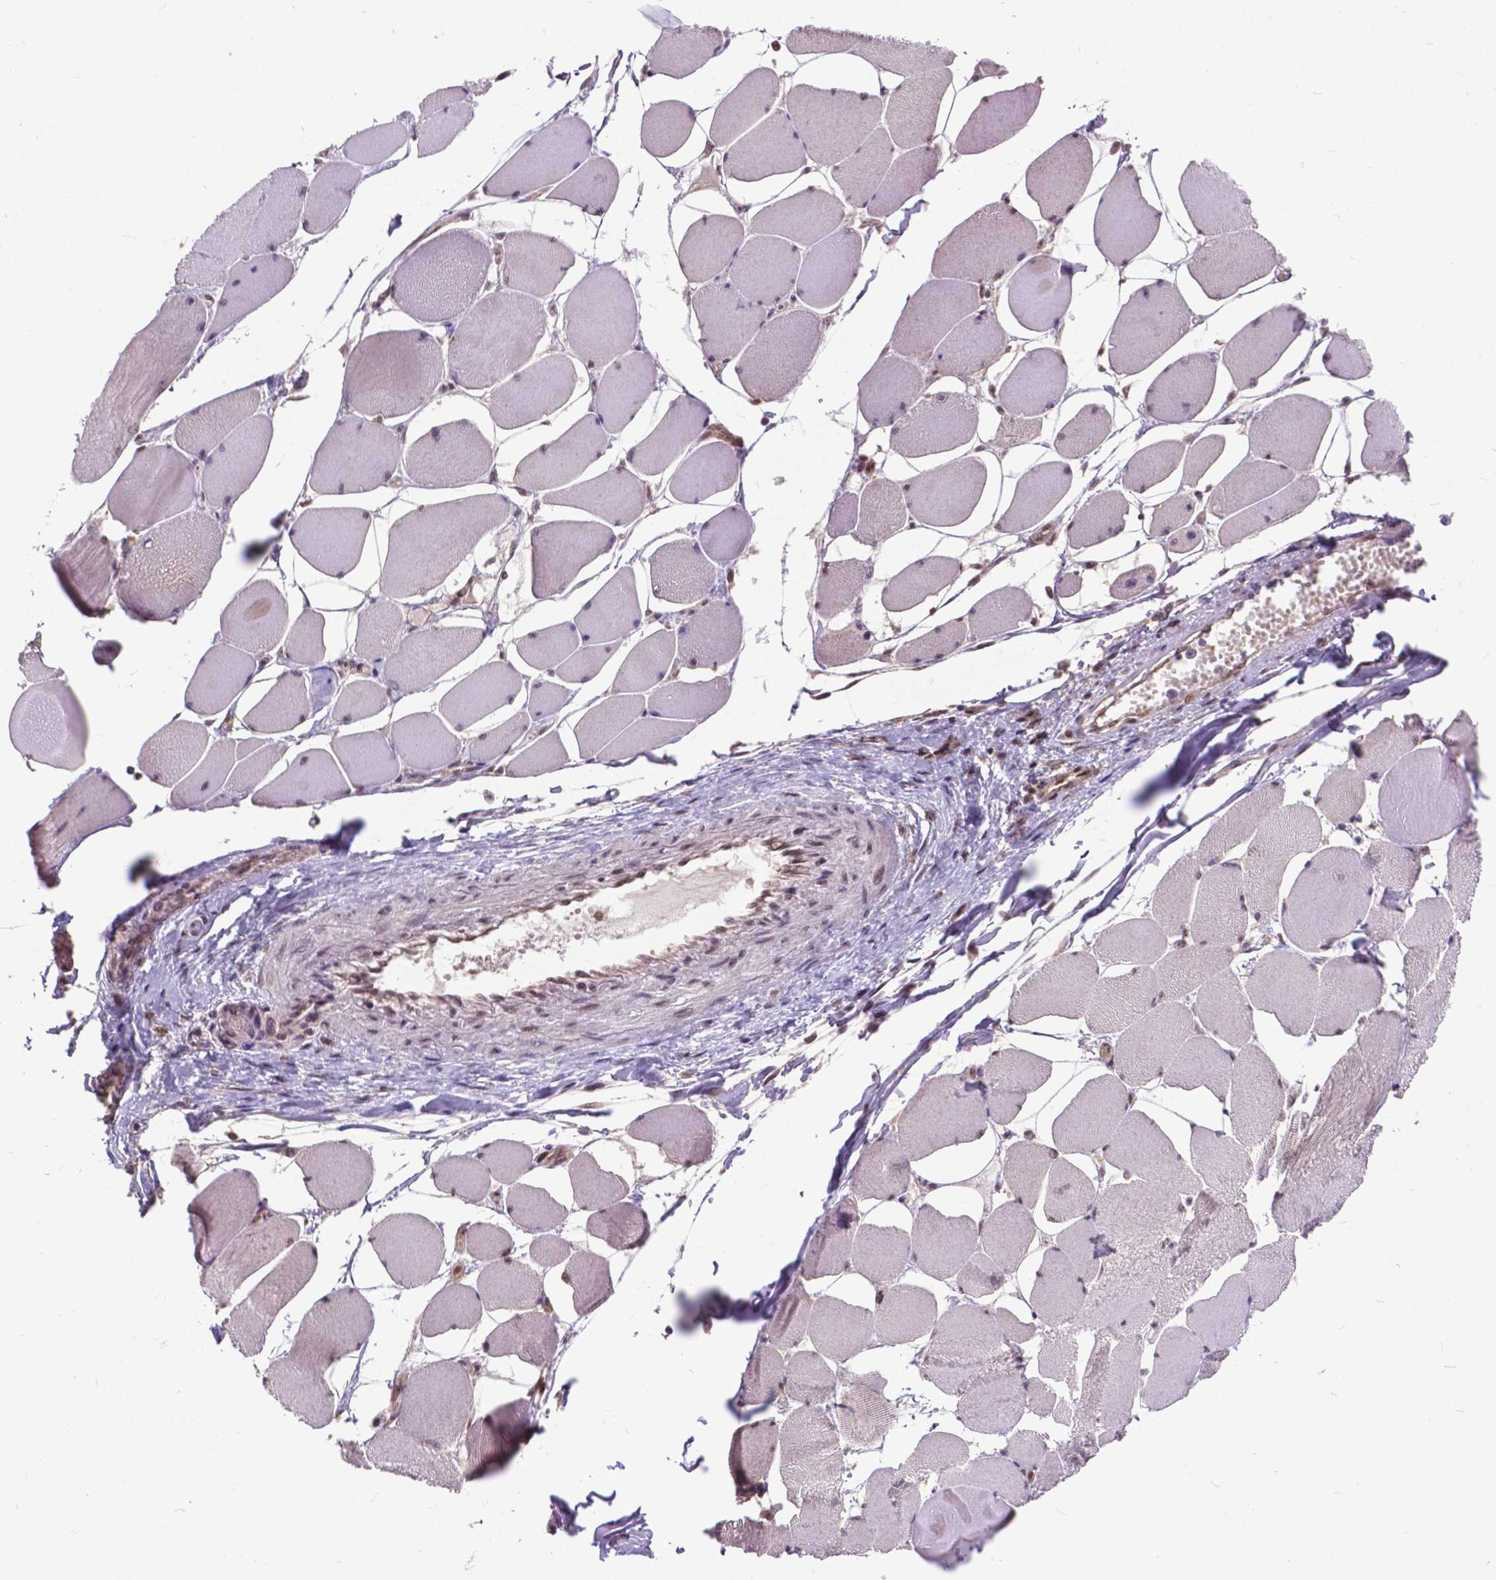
{"staining": {"intensity": "weak", "quantity": "25%-75%", "location": "nuclear"}, "tissue": "skeletal muscle", "cell_type": "Myocytes", "image_type": "normal", "snomed": [{"axis": "morphology", "description": "Normal tissue, NOS"}, {"axis": "topography", "description": "Skeletal muscle"}], "caption": "Immunohistochemical staining of unremarkable human skeletal muscle demonstrates weak nuclear protein positivity in approximately 25%-75% of myocytes. The protein is stained brown, and the nuclei are stained in blue (DAB IHC with brightfield microscopy, high magnification).", "gene": "FAF1", "patient": {"sex": "female", "age": 75}}